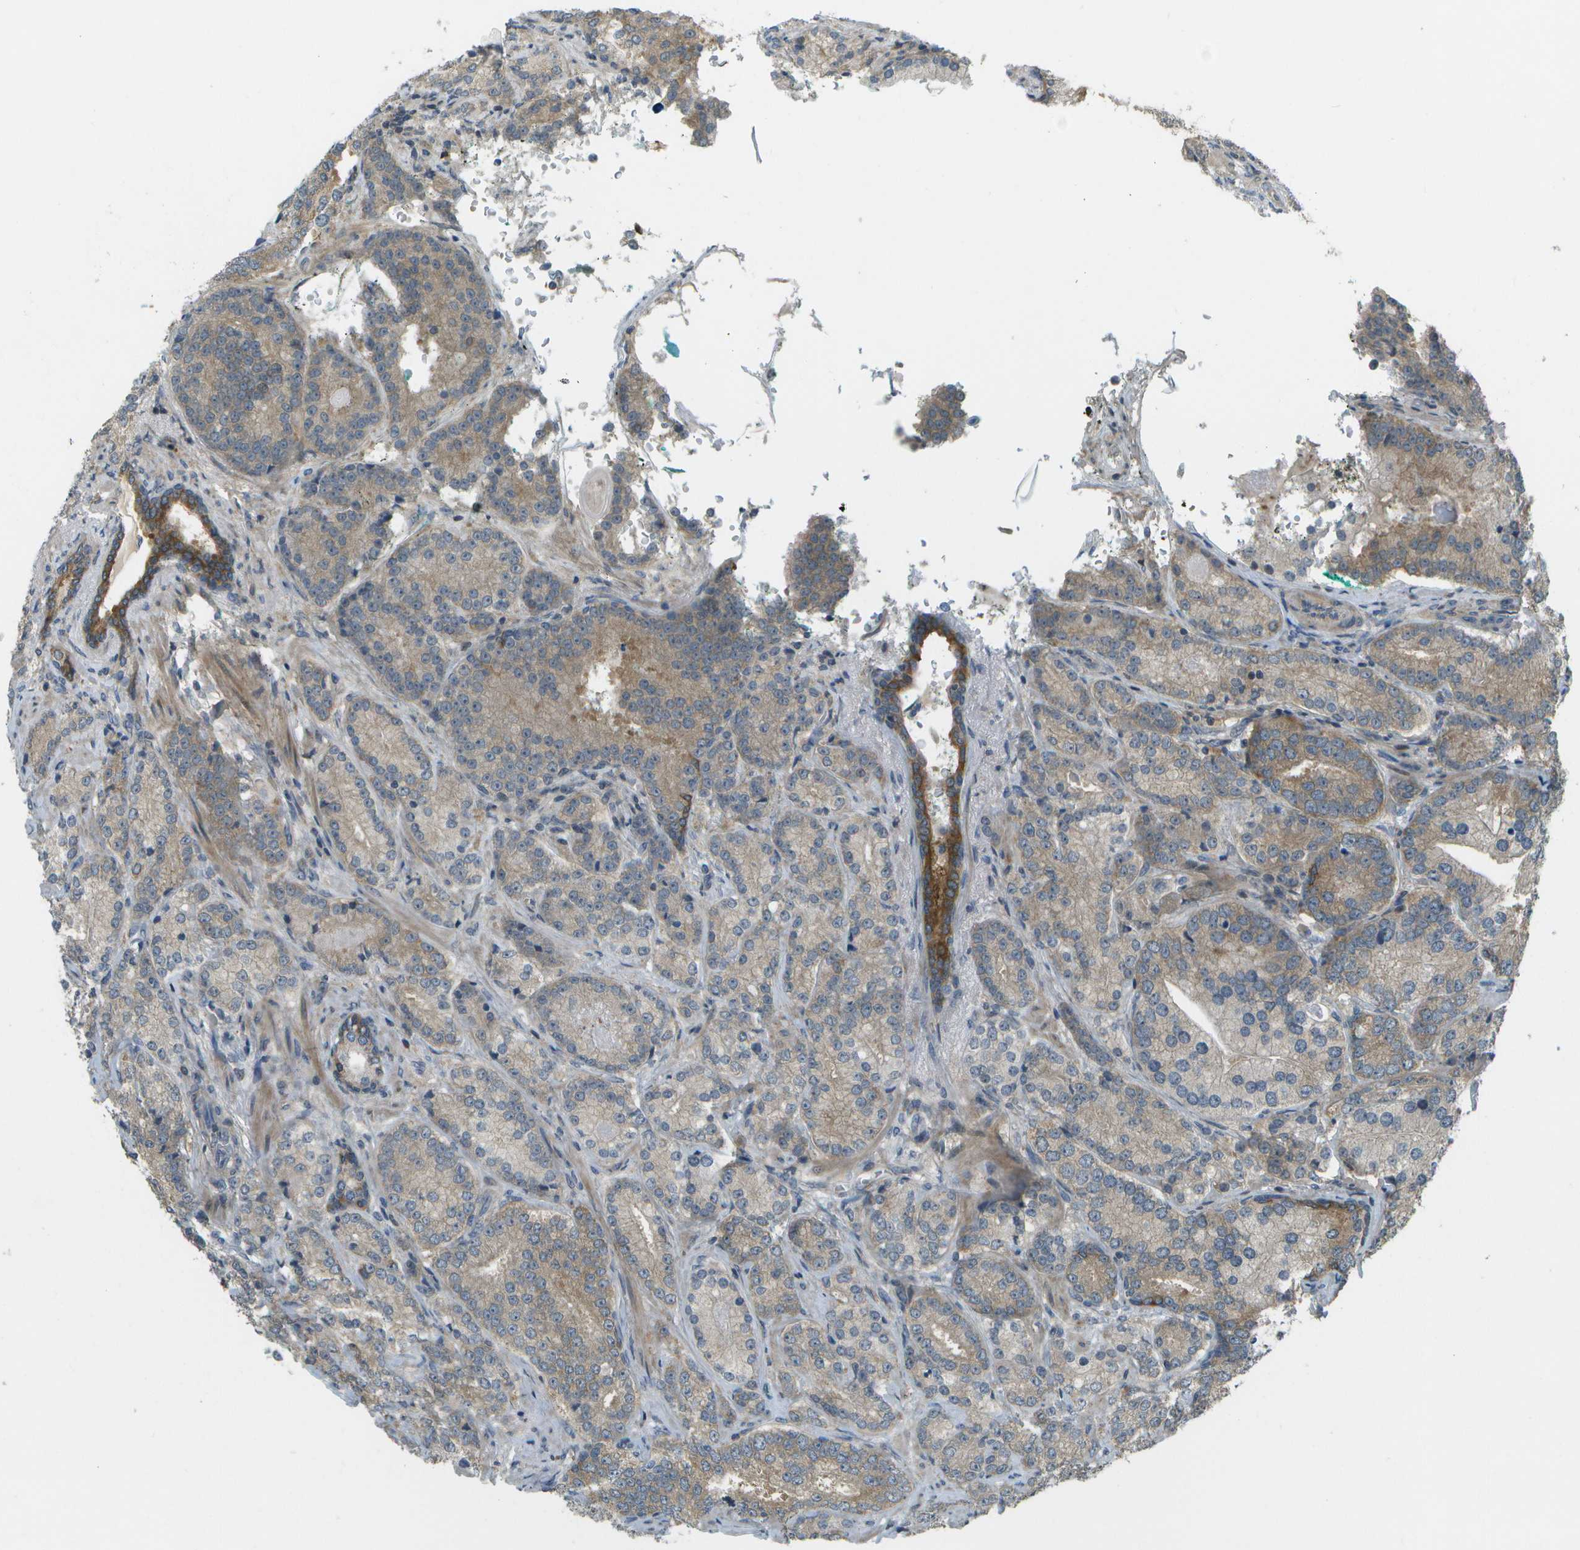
{"staining": {"intensity": "weak", "quantity": ">75%", "location": "cytoplasmic/membranous"}, "tissue": "prostate cancer", "cell_type": "Tumor cells", "image_type": "cancer", "snomed": [{"axis": "morphology", "description": "Adenocarcinoma, High grade"}, {"axis": "topography", "description": "Prostate"}], "caption": "There is low levels of weak cytoplasmic/membranous positivity in tumor cells of prostate adenocarcinoma (high-grade), as demonstrated by immunohistochemical staining (brown color).", "gene": "WNK2", "patient": {"sex": "male", "age": 61}}